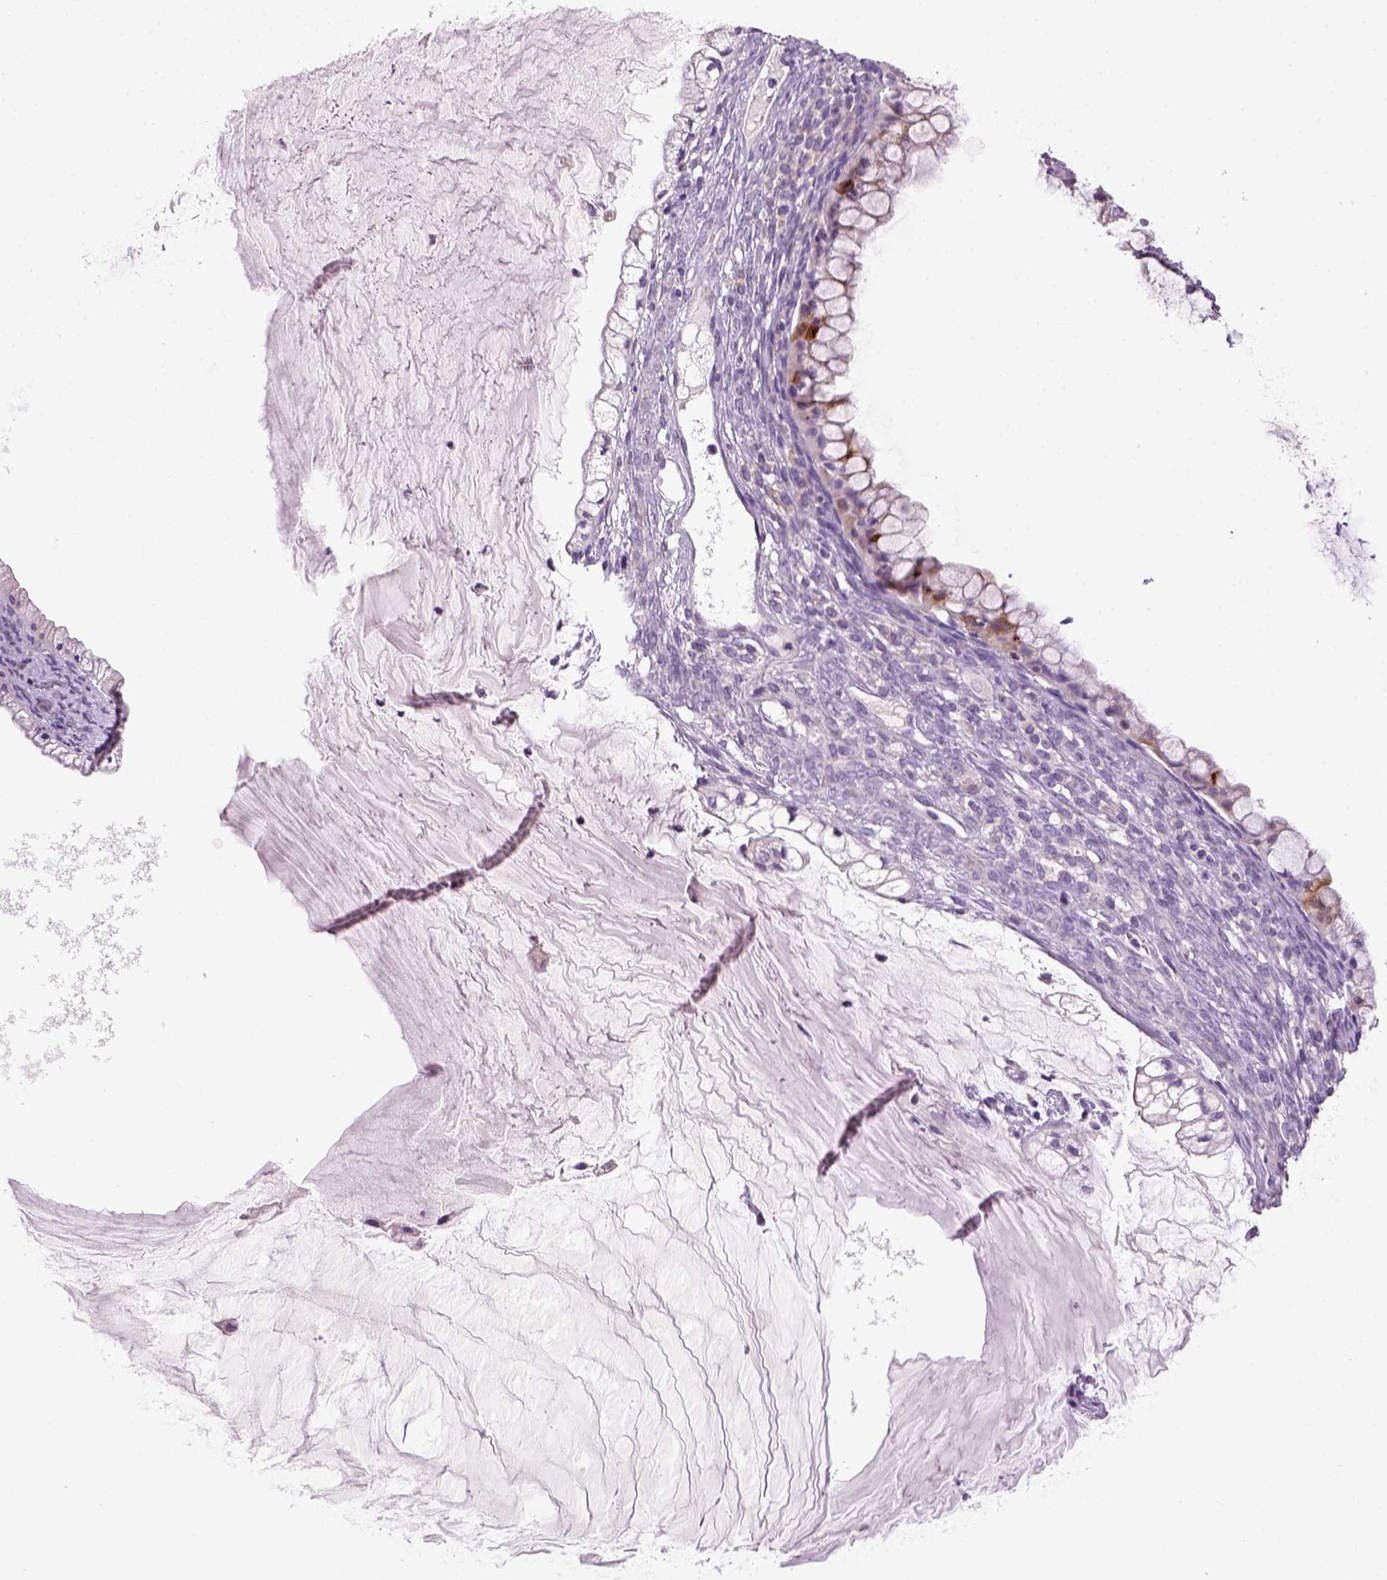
{"staining": {"intensity": "moderate", "quantity": "<25%", "location": "cytoplasmic/membranous"}, "tissue": "ovarian cancer", "cell_type": "Tumor cells", "image_type": "cancer", "snomed": [{"axis": "morphology", "description": "Cystadenocarcinoma, mucinous, NOS"}, {"axis": "topography", "description": "Ovary"}], "caption": "Immunohistochemistry (IHC) micrograph of mucinous cystadenocarcinoma (ovarian) stained for a protein (brown), which shows low levels of moderate cytoplasmic/membranous expression in approximately <25% of tumor cells.", "gene": "NUDT6", "patient": {"sex": "female", "age": 57}}